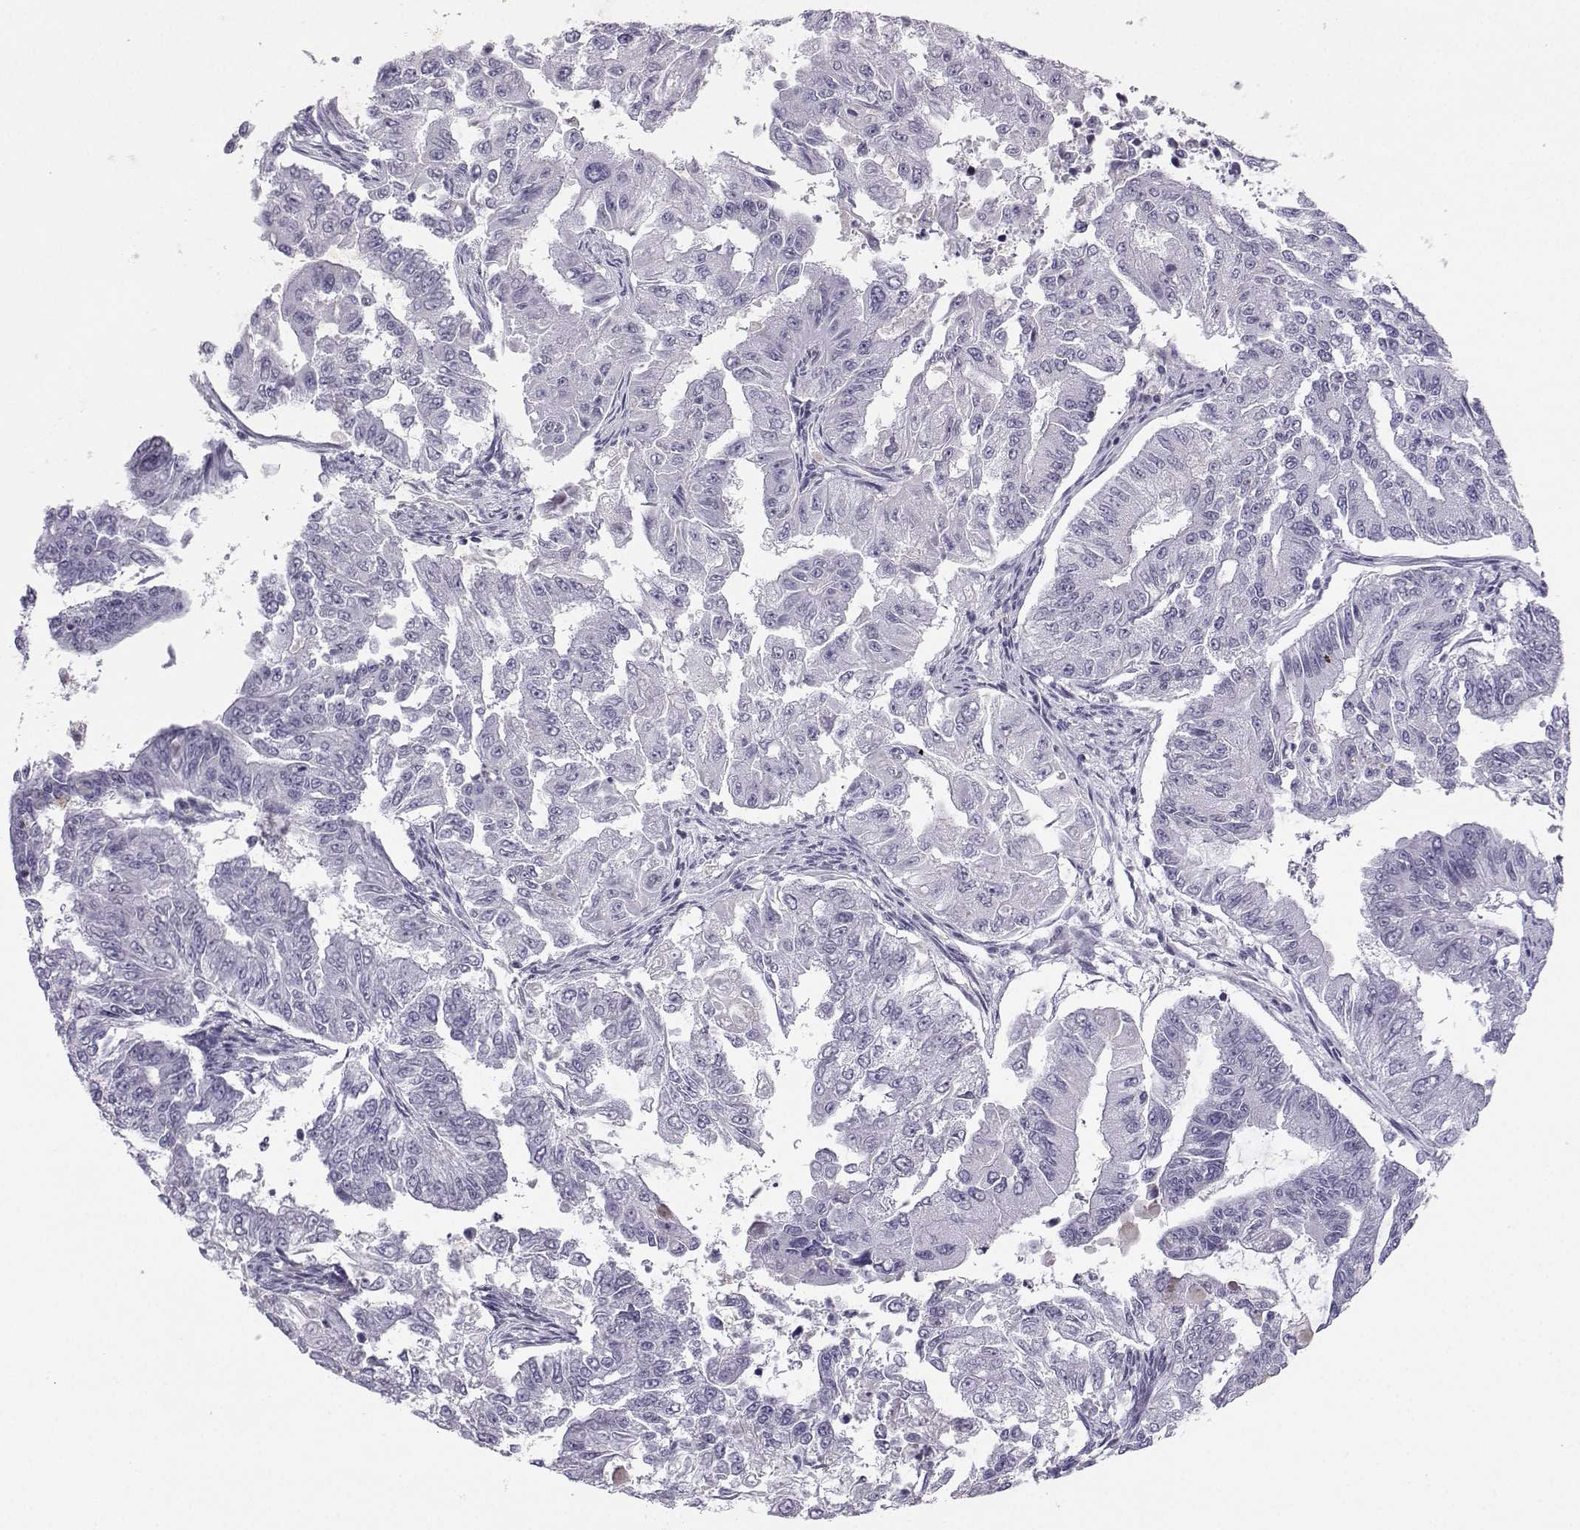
{"staining": {"intensity": "negative", "quantity": "none", "location": "none"}, "tissue": "endometrial cancer", "cell_type": "Tumor cells", "image_type": "cancer", "snomed": [{"axis": "morphology", "description": "Adenocarcinoma, NOS"}, {"axis": "topography", "description": "Uterus"}], "caption": "Tumor cells show no significant protein positivity in endometrial cancer (adenocarcinoma). (DAB (3,3'-diaminobenzidine) IHC with hematoxylin counter stain).", "gene": "LHX1", "patient": {"sex": "female", "age": 59}}